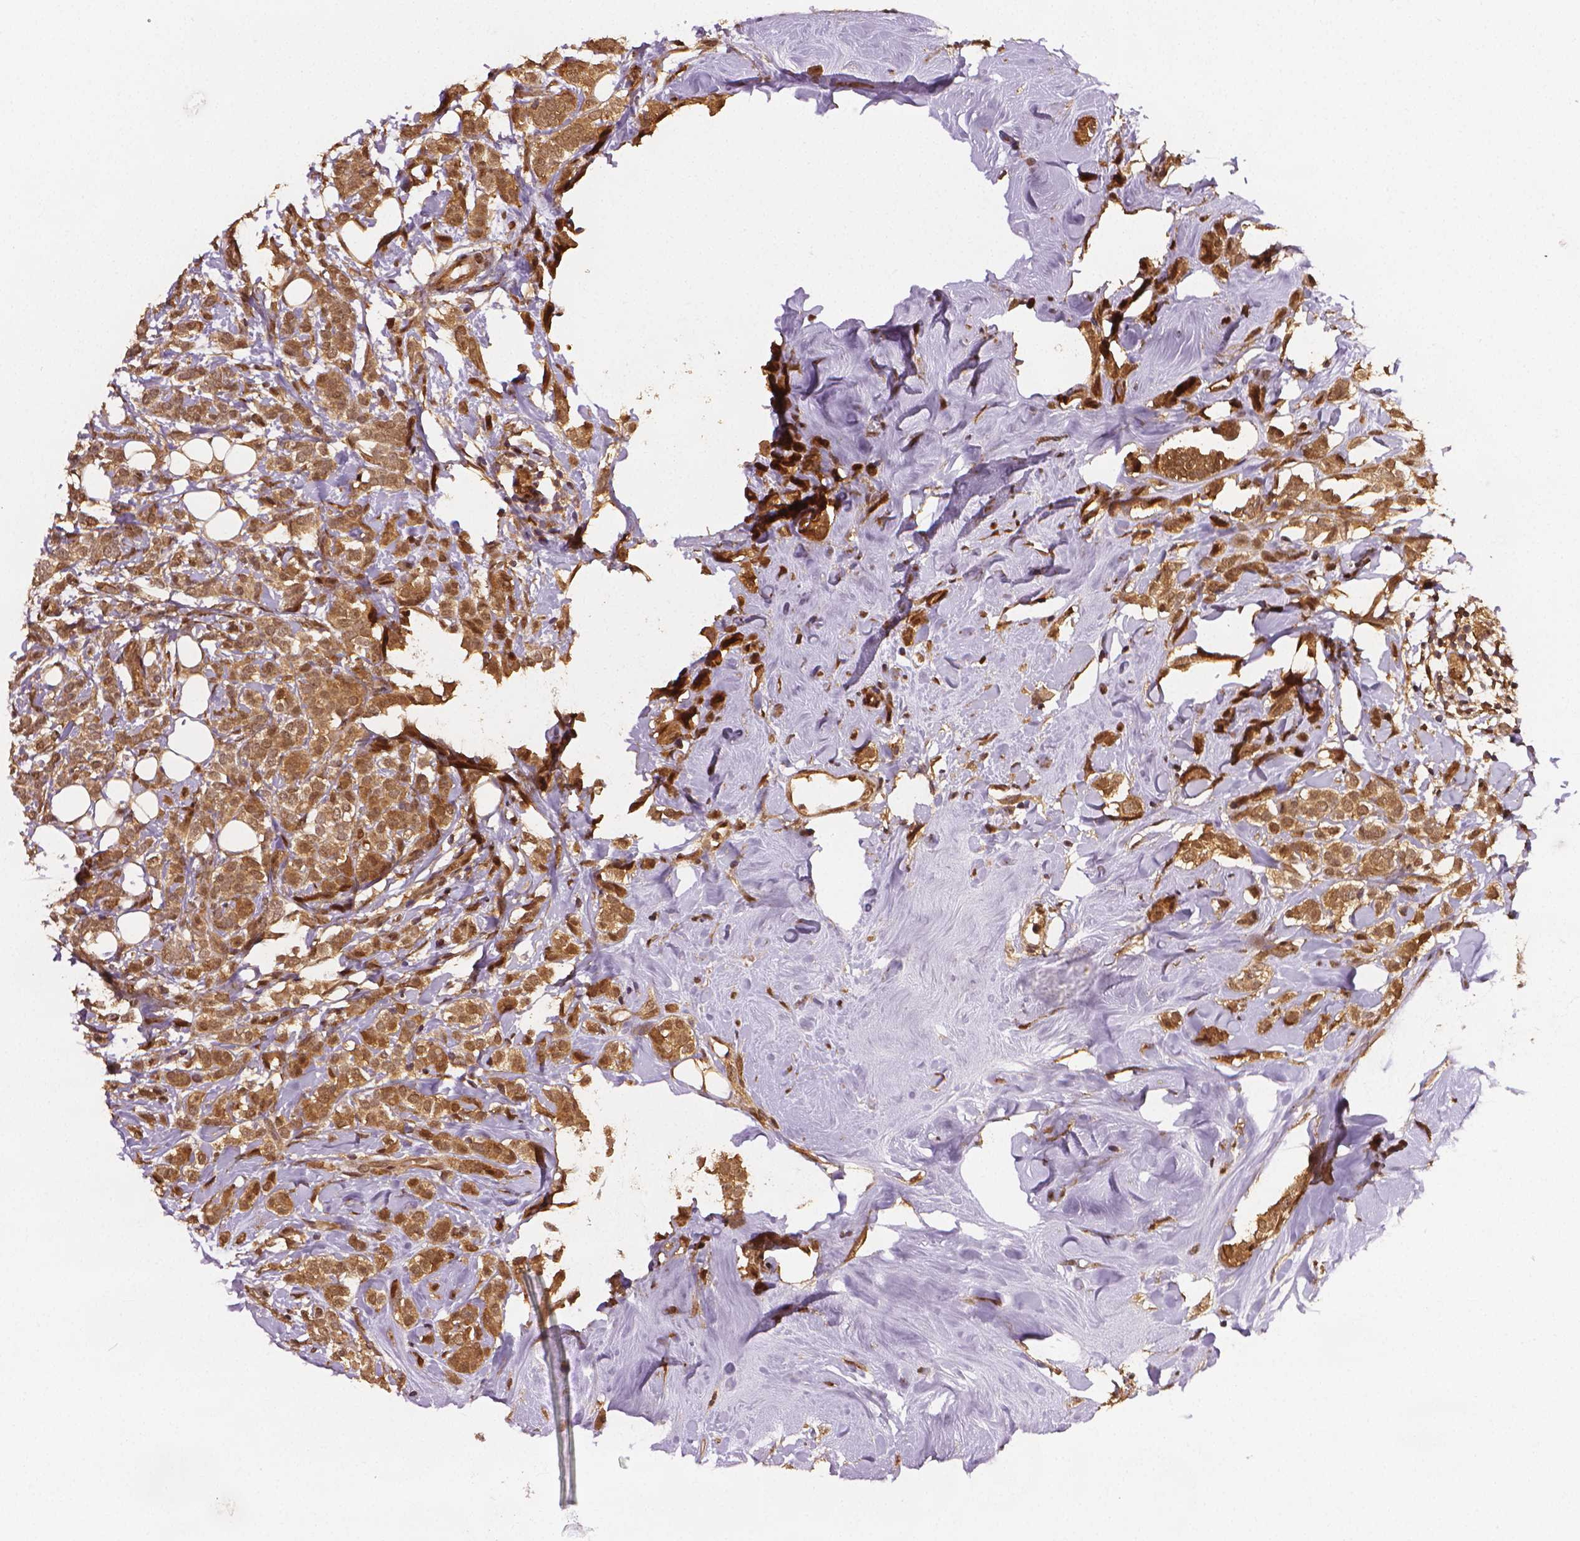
{"staining": {"intensity": "moderate", "quantity": ">75%", "location": "cytoplasmic/membranous"}, "tissue": "breast cancer", "cell_type": "Tumor cells", "image_type": "cancer", "snomed": [{"axis": "morphology", "description": "Lobular carcinoma"}, {"axis": "topography", "description": "Breast"}], "caption": "Breast cancer stained for a protein (brown) reveals moderate cytoplasmic/membranous positive expression in approximately >75% of tumor cells.", "gene": "STAT3", "patient": {"sex": "female", "age": 49}}